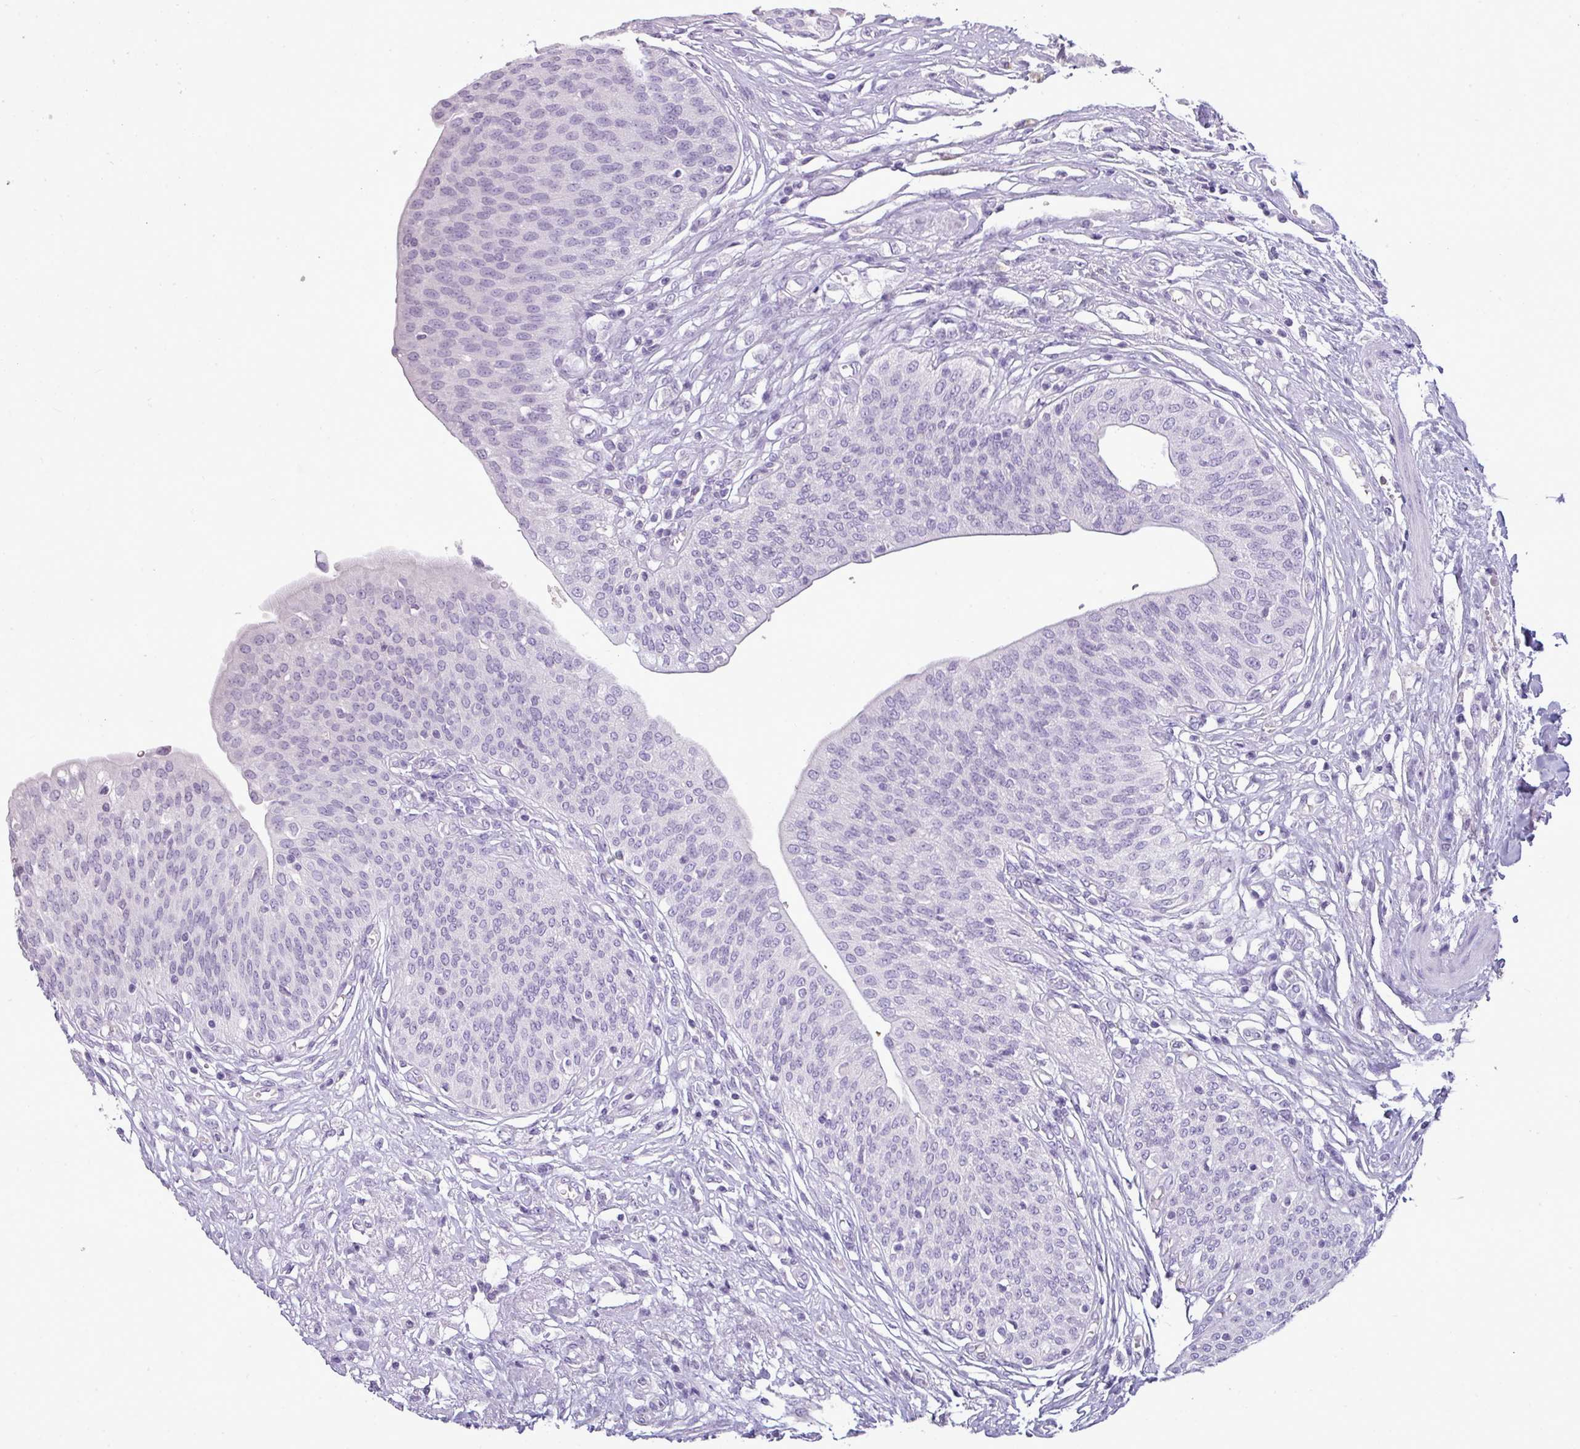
{"staining": {"intensity": "negative", "quantity": "none", "location": "none"}, "tissue": "urothelial cancer", "cell_type": "Tumor cells", "image_type": "cancer", "snomed": [{"axis": "morphology", "description": "Urothelial carcinoma, High grade"}, {"axis": "topography", "description": "Urinary bladder"}], "caption": "High power microscopy histopathology image of an IHC micrograph of urothelial cancer, revealing no significant positivity in tumor cells.", "gene": "TMEM91", "patient": {"sex": "female", "age": 79}}